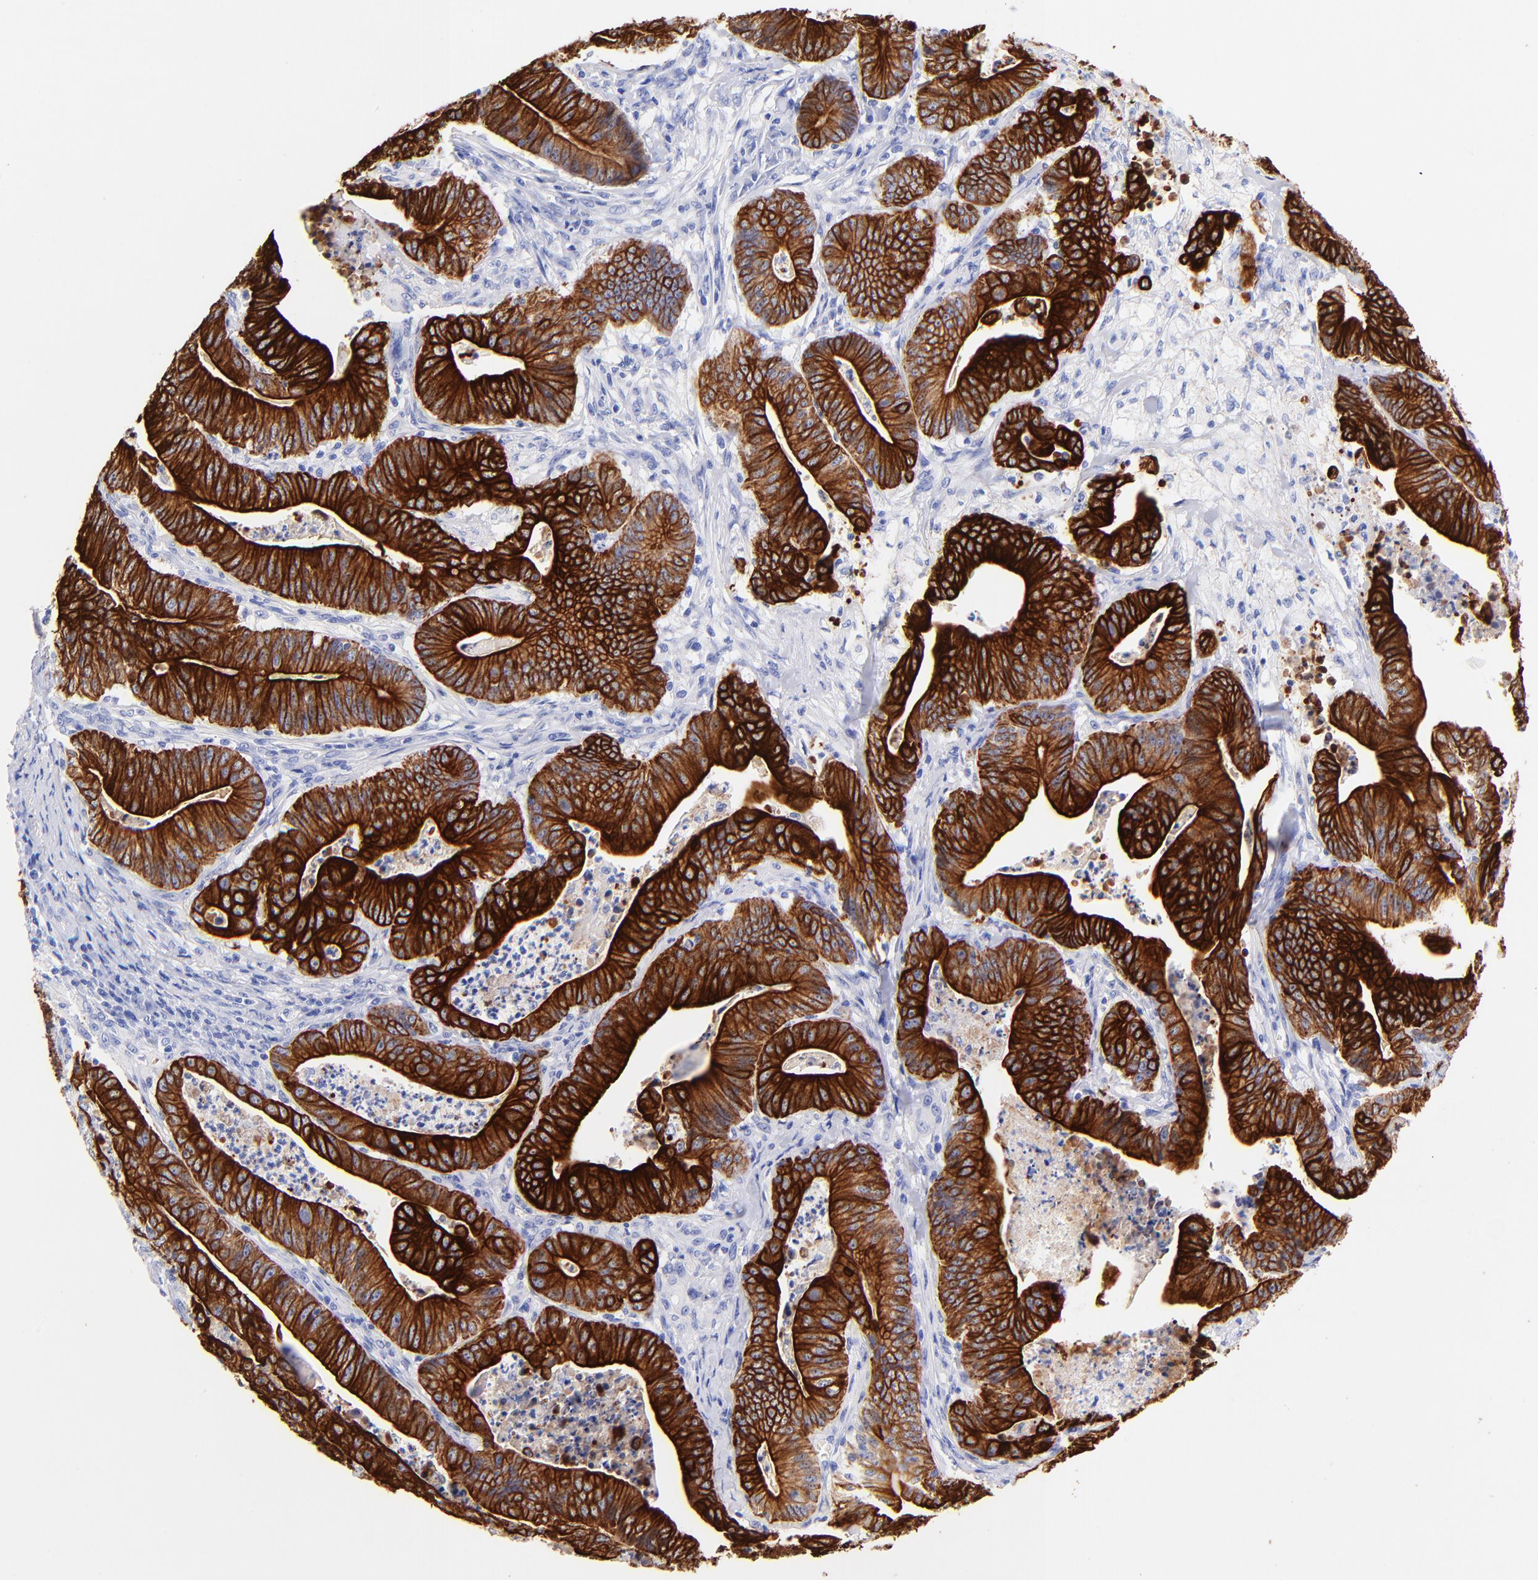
{"staining": {"intensity": "strong", "quantity": ">75%", "location": "cytoplasmic/membranous"}, "tissue": "stomach cancer", "cell_type": "Tumor cells", "image_type": "cancer", "snomed": [{"axis": "morphology", "description": "Adenocarcinoma, NOS"}, {"axis": "topography", "description": "Stomach, lower"}], "caption": "Stomach cancer (adenocarcinoma) stained for a protein (brown) reveals strong cytoplasmic/membranous positive expression in about >75% of tumor cells.", "gene": "KRT19", "patient": {"sex": "female", "age": 86}}